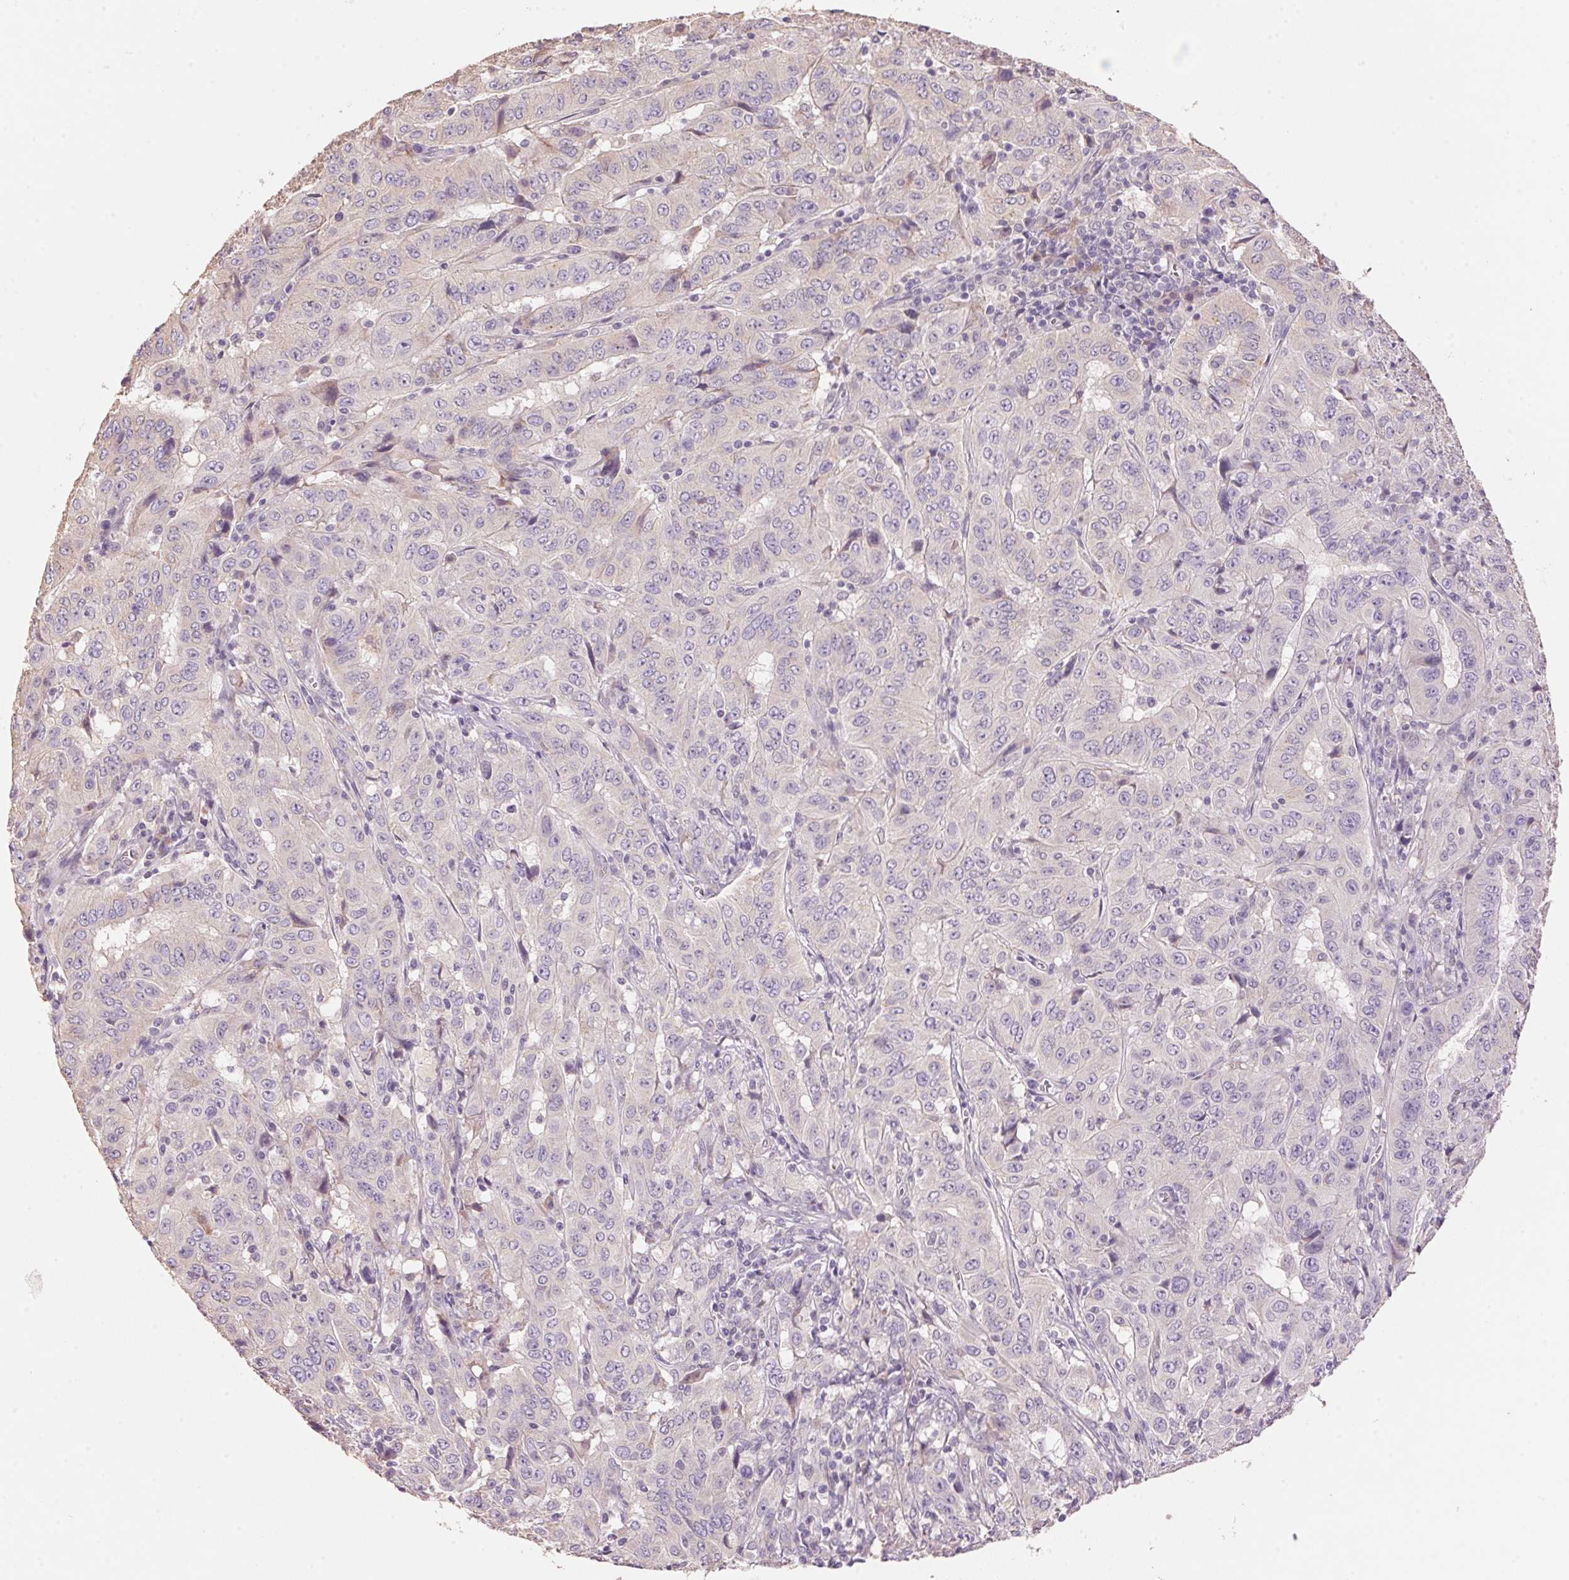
{"staining": {"intensity": "negative", "quantity": "none", "location": "none"}, "tissue": "pancreatic cancer", "cell_type": "Tumor cells", "image_type": "cancer", "snomed": [{"axis": "morphology", "description": "Adenocarcinoma, NOS"}, {"axis": "topography", "description": "Pancreas"}], "caption": "A high-resolution photomicrograph shows immunohistochemistry (IHC) staining of adenocarcinoma (pancreatic), which reveals no significant expression in tumor cells.", "gene": "LYZL6", "patient": {"sex": "male", "age": 63}}